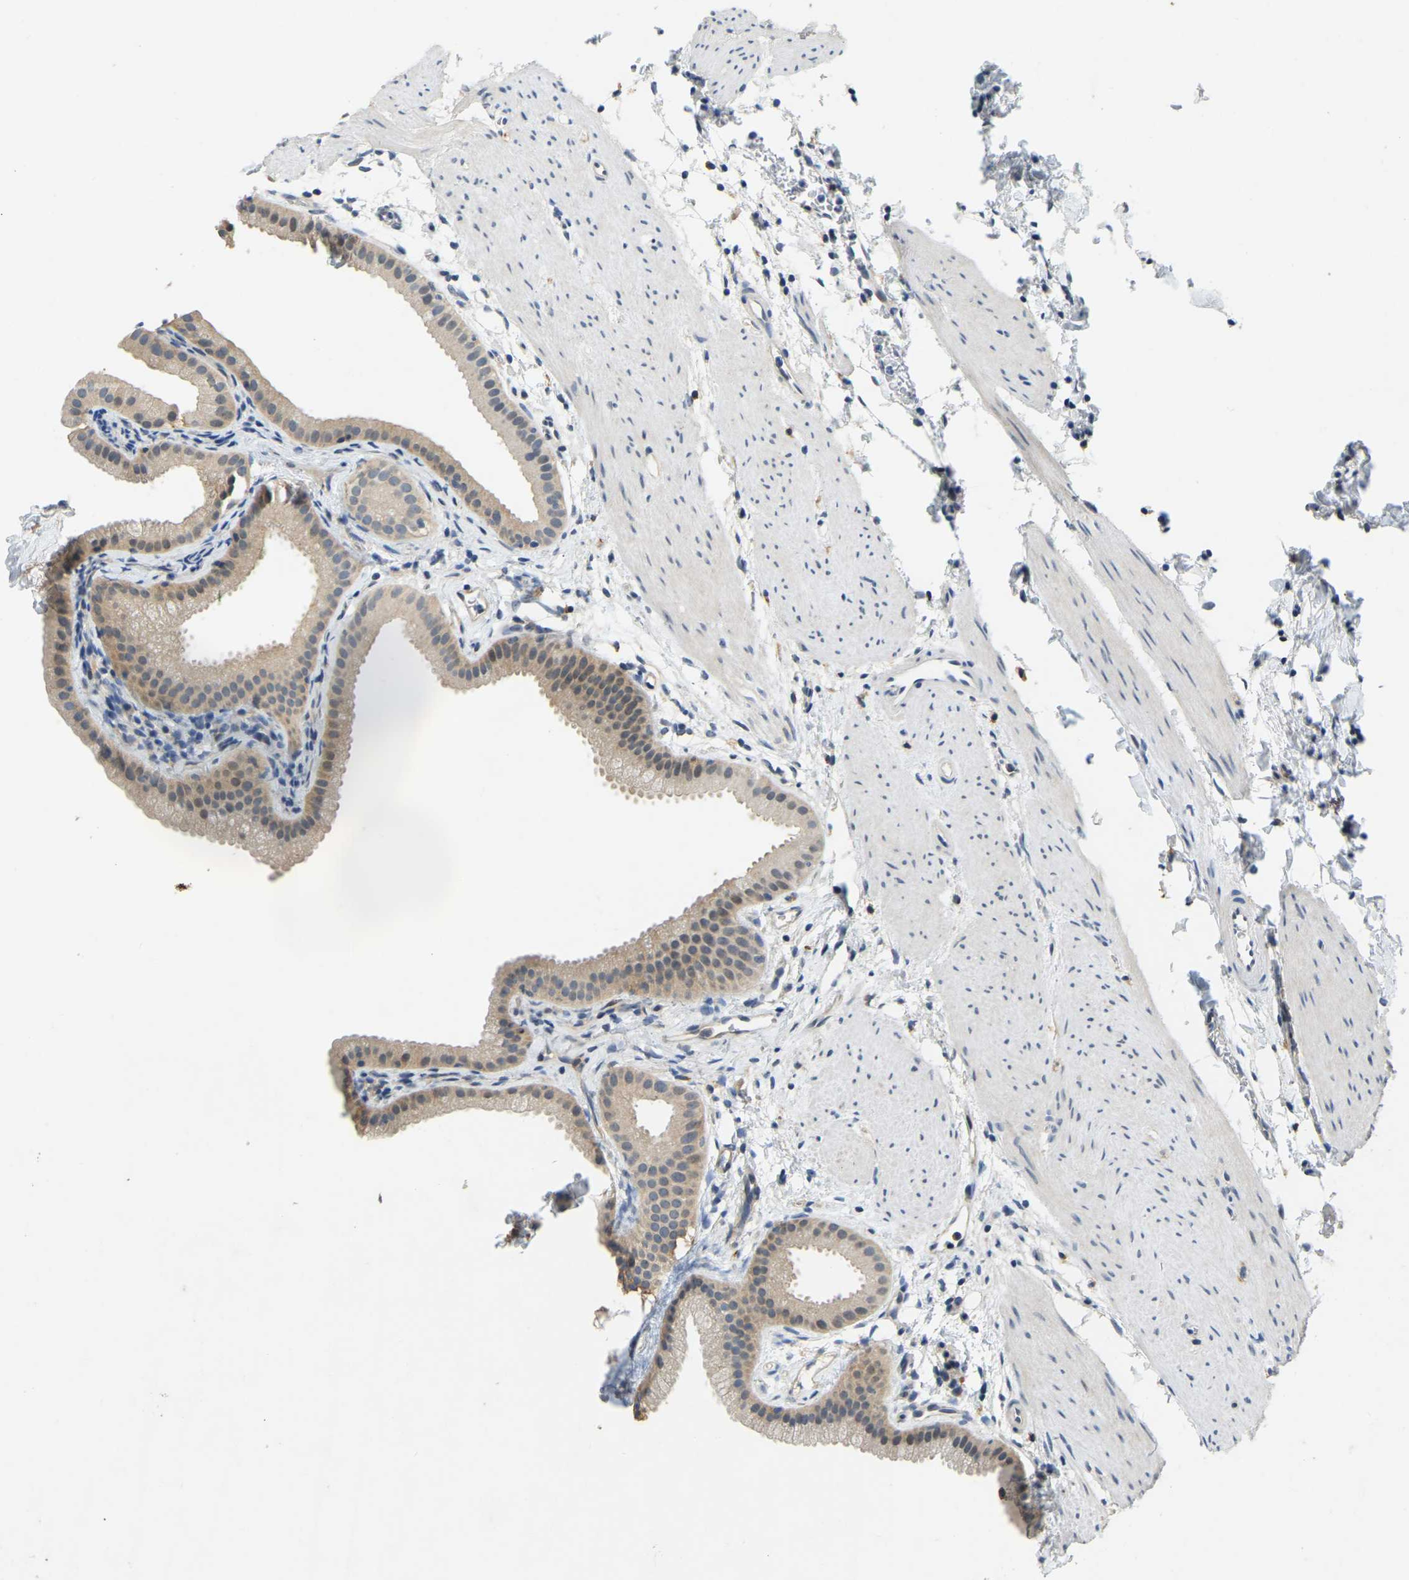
{"staining": {"intensity": "weak", "quantity": "25%-75%", "location": "cytoplasmic/membranous"}, "tissue": "gallbladder", "cell_type": "Glandular cells", "image_type": "normal", "snomed": [{"axis": "morphology", "description": "Normal tissue, NOS"}, {"axis": "topography", "description": "Gallbladder"}], "caption": "Immunohistochemistry (IHC) histopathology image of benign human gallbladder stained for a protein (brown), which reveals low levels of weak cytoplasmic/membranous positivity in about 25%-75% of glandular cells.", "gene": "AHNAK", "patient": {"sex": "female", "age": 64}}